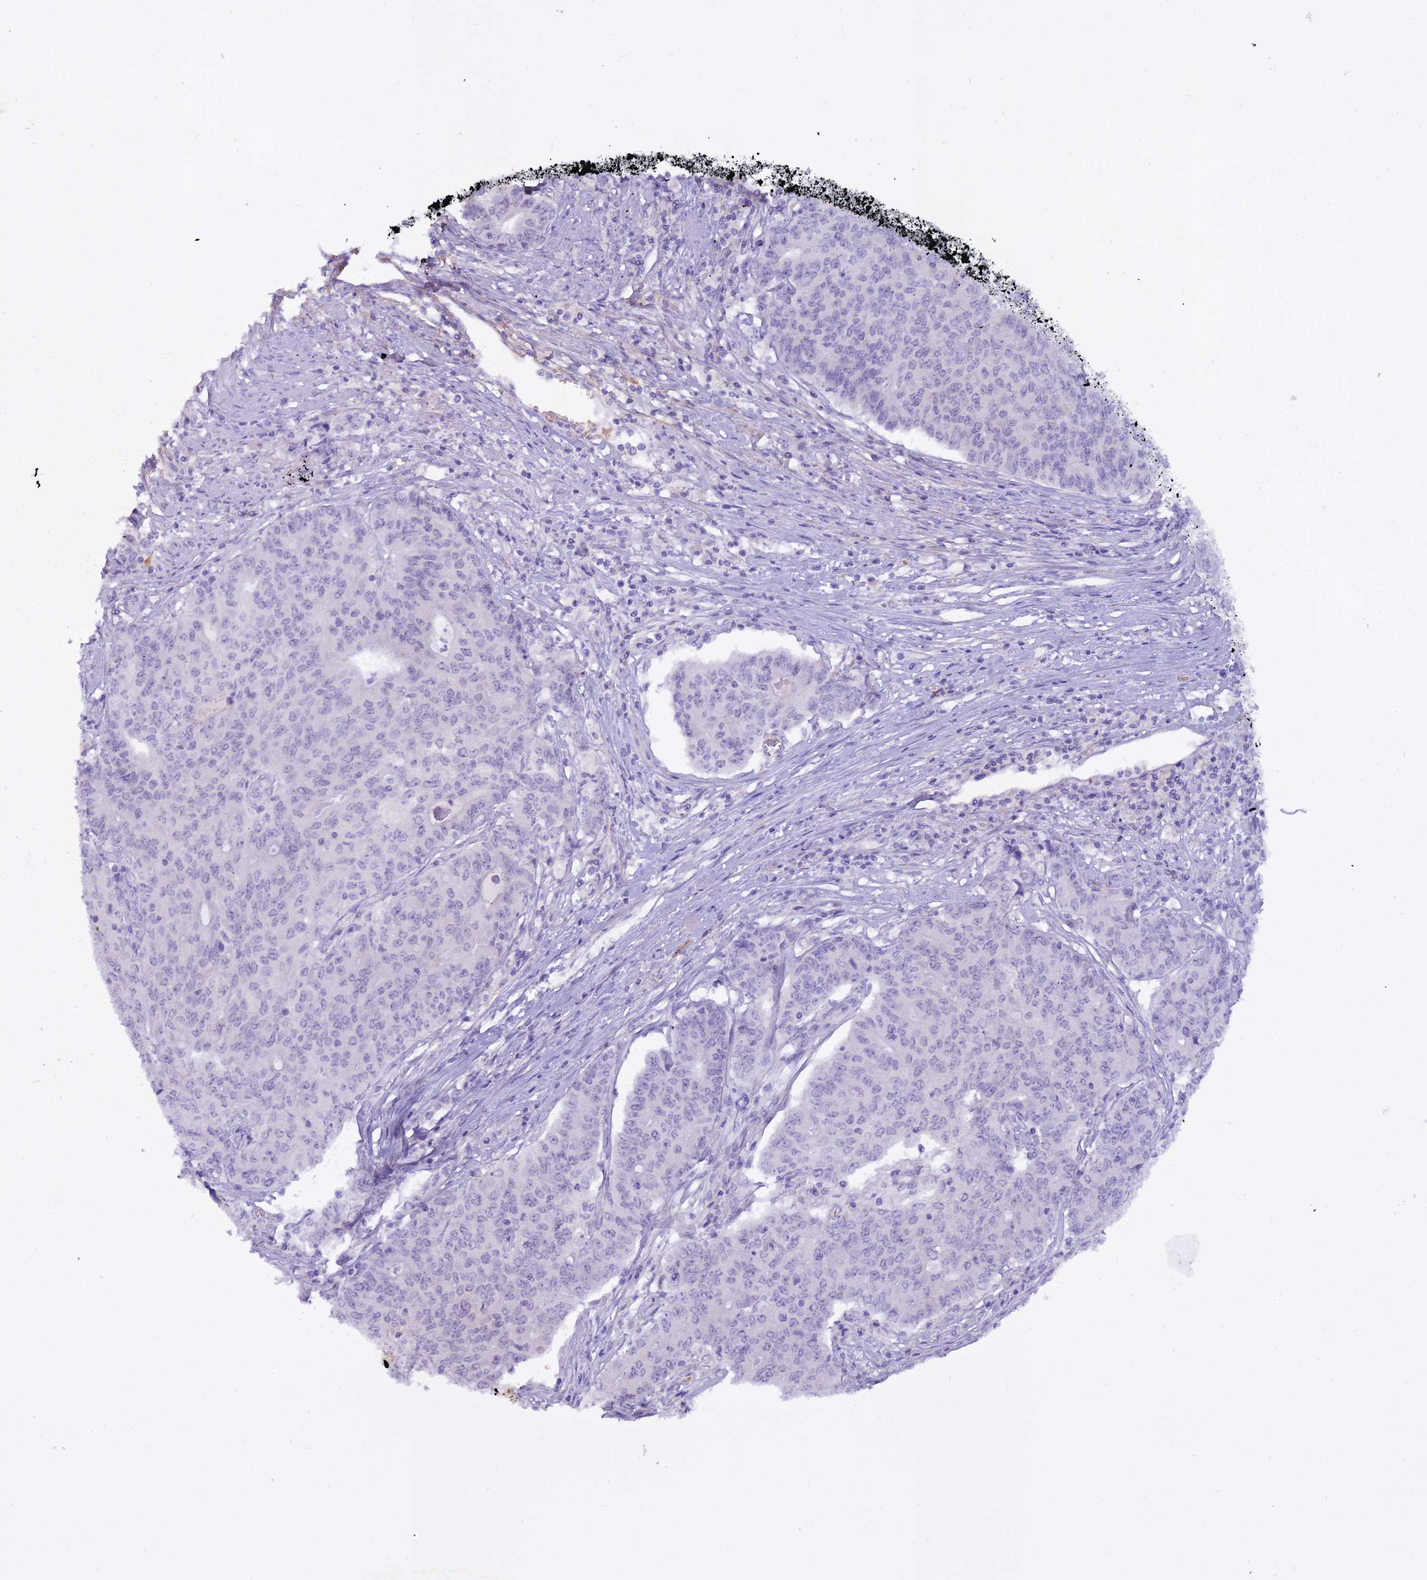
{"staining": {"intensity": "negative", "quantity": "none", "location": "none"}, "tissue": "endometrial cancer", "cell_type": "Tumor cells", "image_type": "cancer", "snomed": [{"axis": "morphology", "description": "Adenocarcinoma, NOS"}, {"axis": "topography", "description": "Endometrium"}], "caption": "Adenocarcinoma (endometrial) was stained to show a protein in brown. There is no significant staining in tumor cells. (Stains: DAB (3,3'-diaminobenzidine) immunohistochemistry (IHC) with hematoxylin counter stain, Microscopy: brightfield microscopy at high magnification).", "gene": "OSTN", "patient": {"sex": "female", "age": 59}}